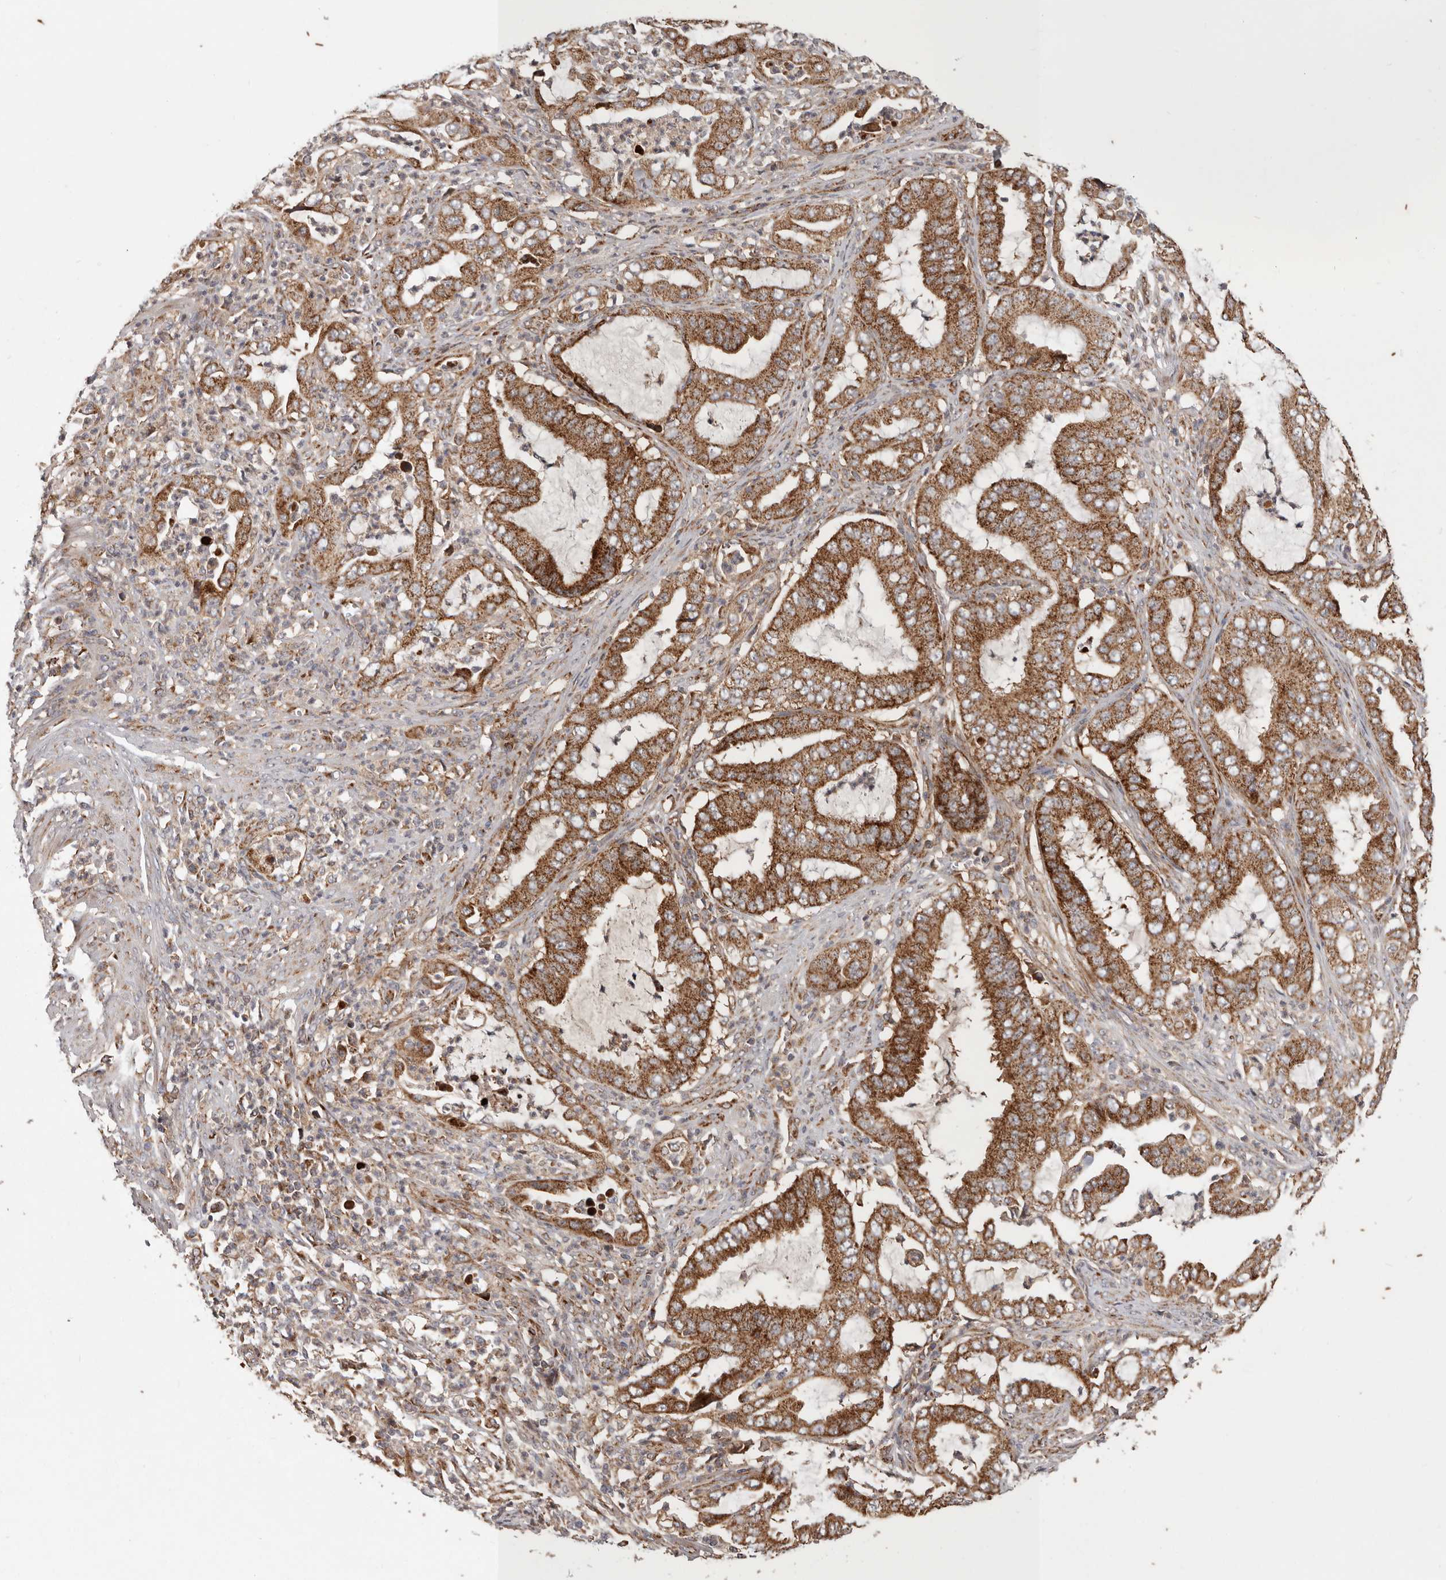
{"staining": {"intensity": "strong", "quantity": ">75%", "location": "cytoplasmic/membranous"}, "tissue": "endometrial cancer", "cell_type": "Tumor cells", "image_type": "cancer", "snomed": [{"axis": "morphology", "description": "Adenocarcinoma, NOS"}, {"axis": "topography", "description": "Endometrium"}], "caption": "Endometrial cancer was stained to show a protein in brown. There is high levels of strong cytoplasmic/membranous staining in about >75% of tumor cells.", "gene": "MRPS10", "patient": {"sex": "female", "age": 51}}